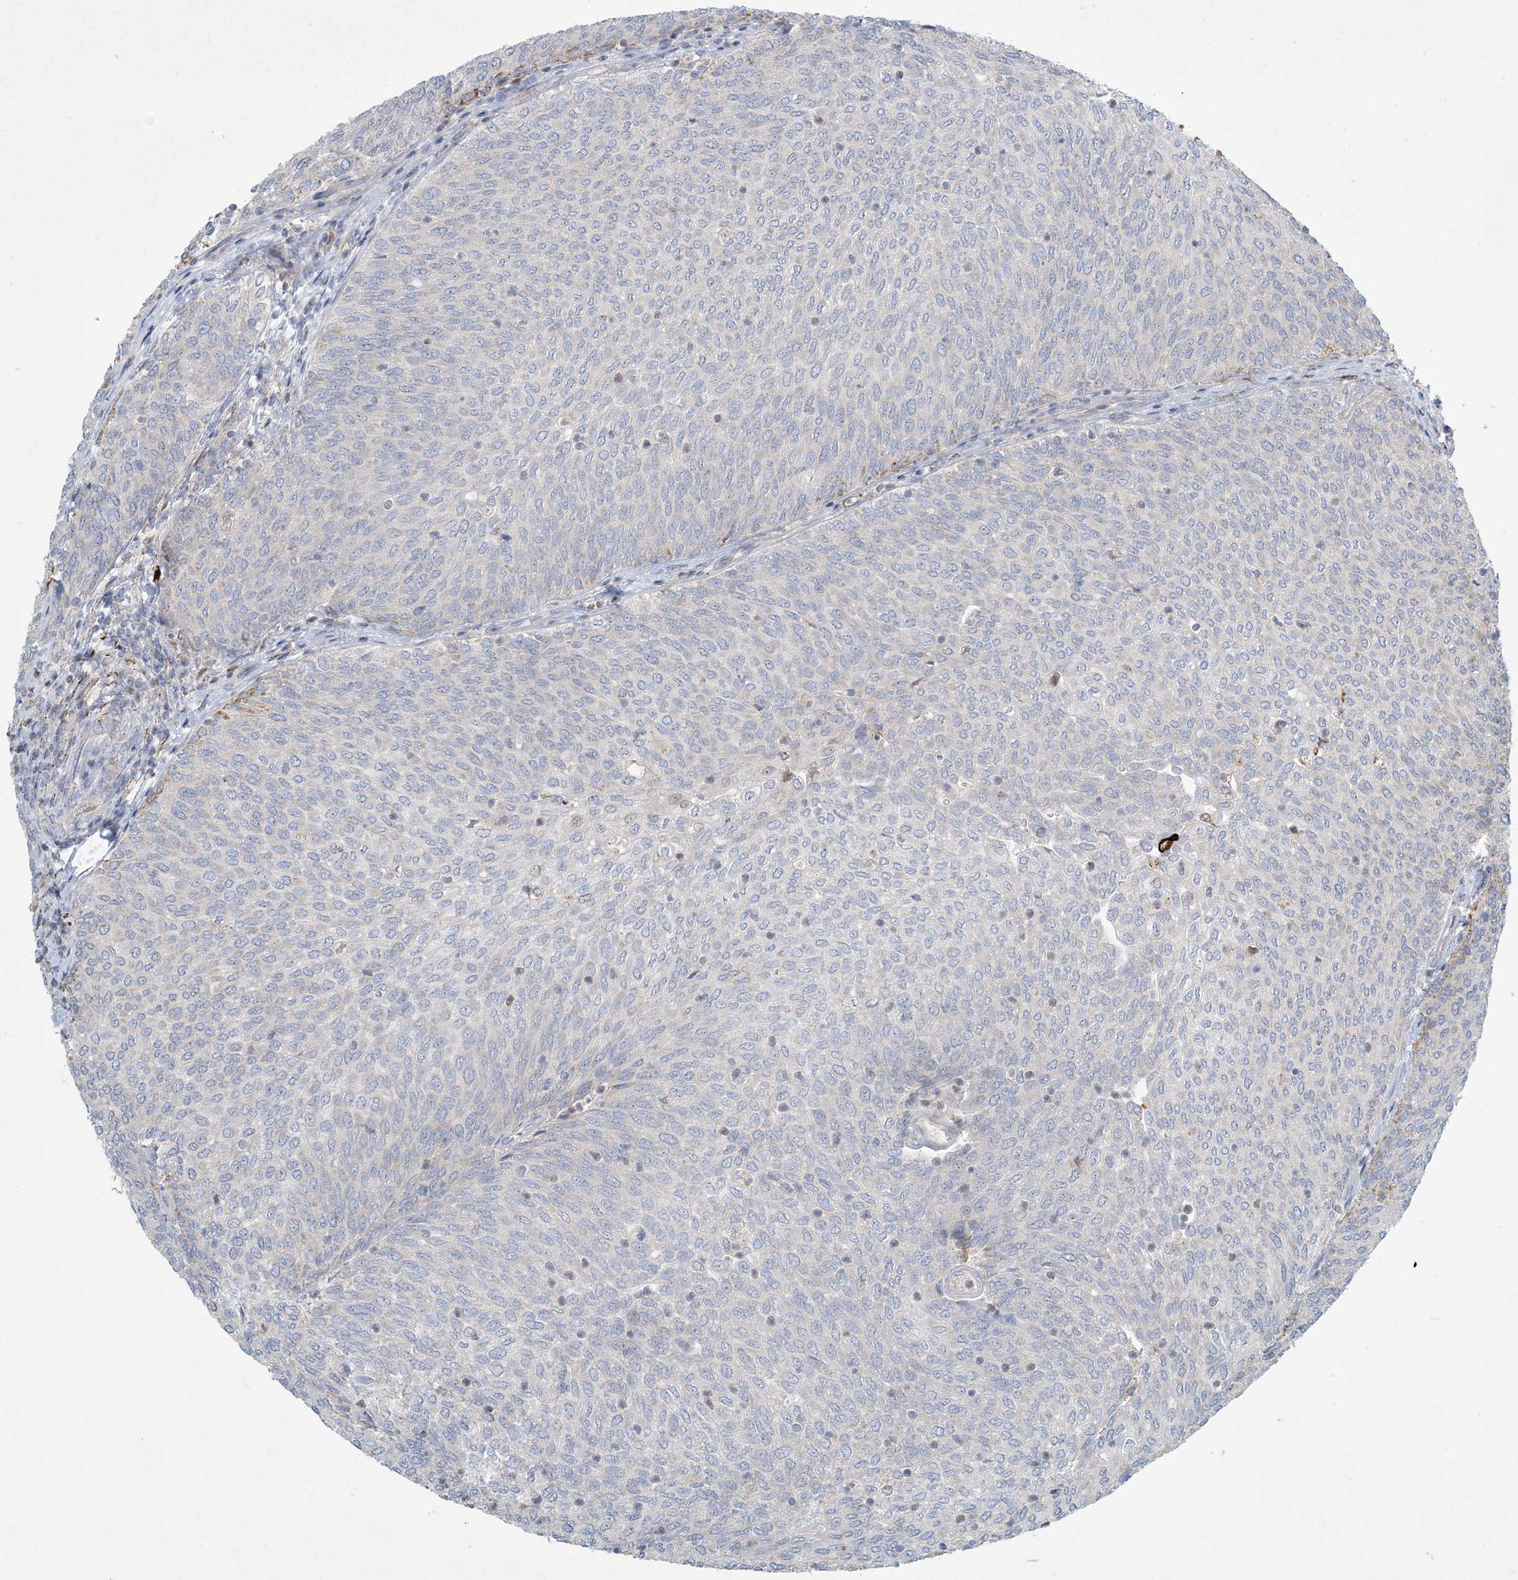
{"staining": {"intensity": "moderate", "quantity": "<25%", "location": "cytoplasmic/membranous"}, "tissue": "urothelial cancer", "cell_type": "Tumor cells", "image_type": "cancer", "snomed": [{"axis": "morphology", "description": "Urothelial carcinoma, Low grade"}, {"axis": "topography", "description": "Urinary bladder"}], "caption": "Protein analysis of low-grade urothelial carcinoma tissue displays moderate cytoplasmic/membranous expression in about <25% of tumor cells. The protein is stained brown, and the nuclei are stained in blue (DAB (3,3'-diaminobenzidine) IHC with brightfield microscopy, high magnification).", "gene": "LTN1", "patient": {"sex": "female", "age": 79}}